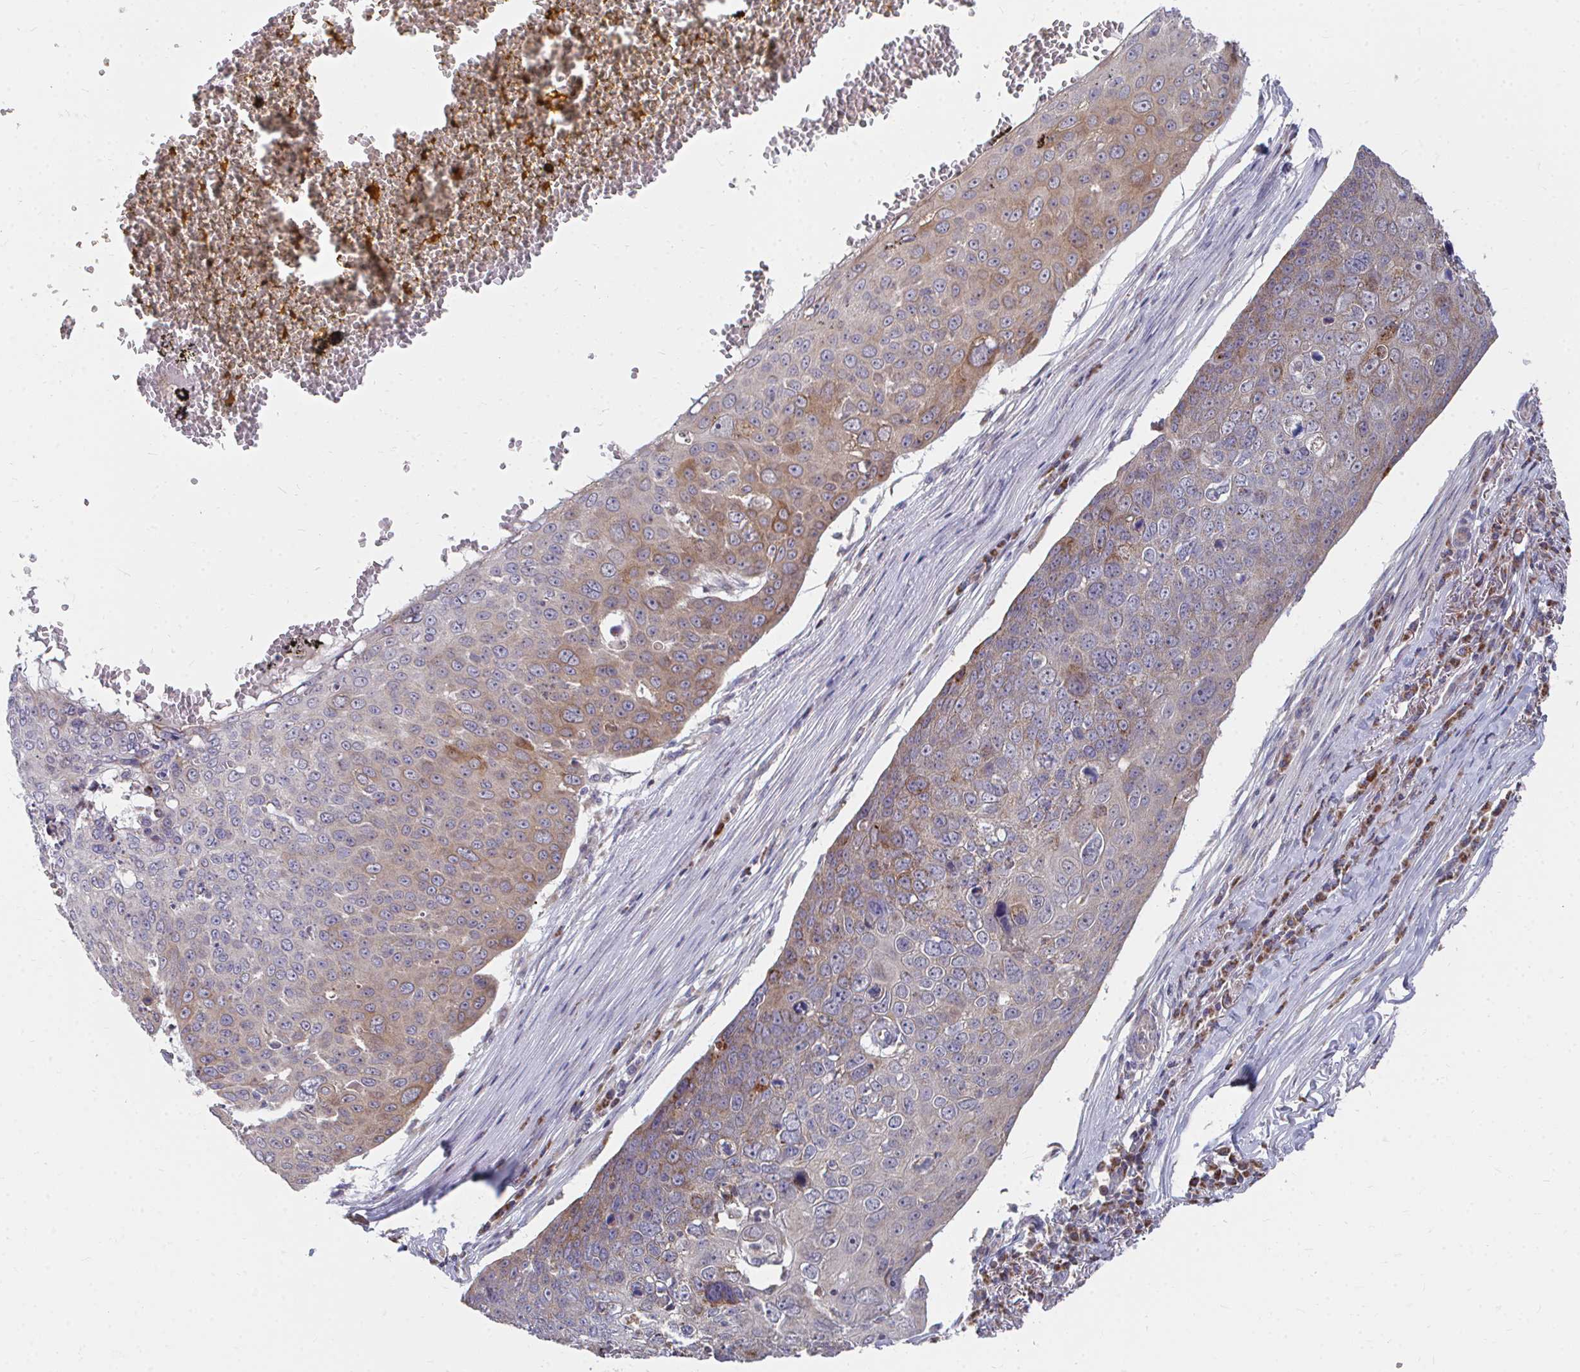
{"staining": {"intensity": "moderate", "quantity": "<25%", "location": "cytoplasmic/membranous"}, "tissue": "skin cancer", "cell_type": "Tumor cells", "image_type": "cancer", "snomed": [{"axis": "morphology", "description": "Squamous cell carcinoma, NOS"}, {"axis": "topography", "description": "Skin"}], "caption": "Protein staining demonstrates moderate cytoplasmic/membranous staining in approximately <25% of tumor cells in skin cancer. (brown staining indicates protein expression, while blue staining denotes nuclei).", "gene": "PEX3", "patient": {"sex": "male", "age": 71}}